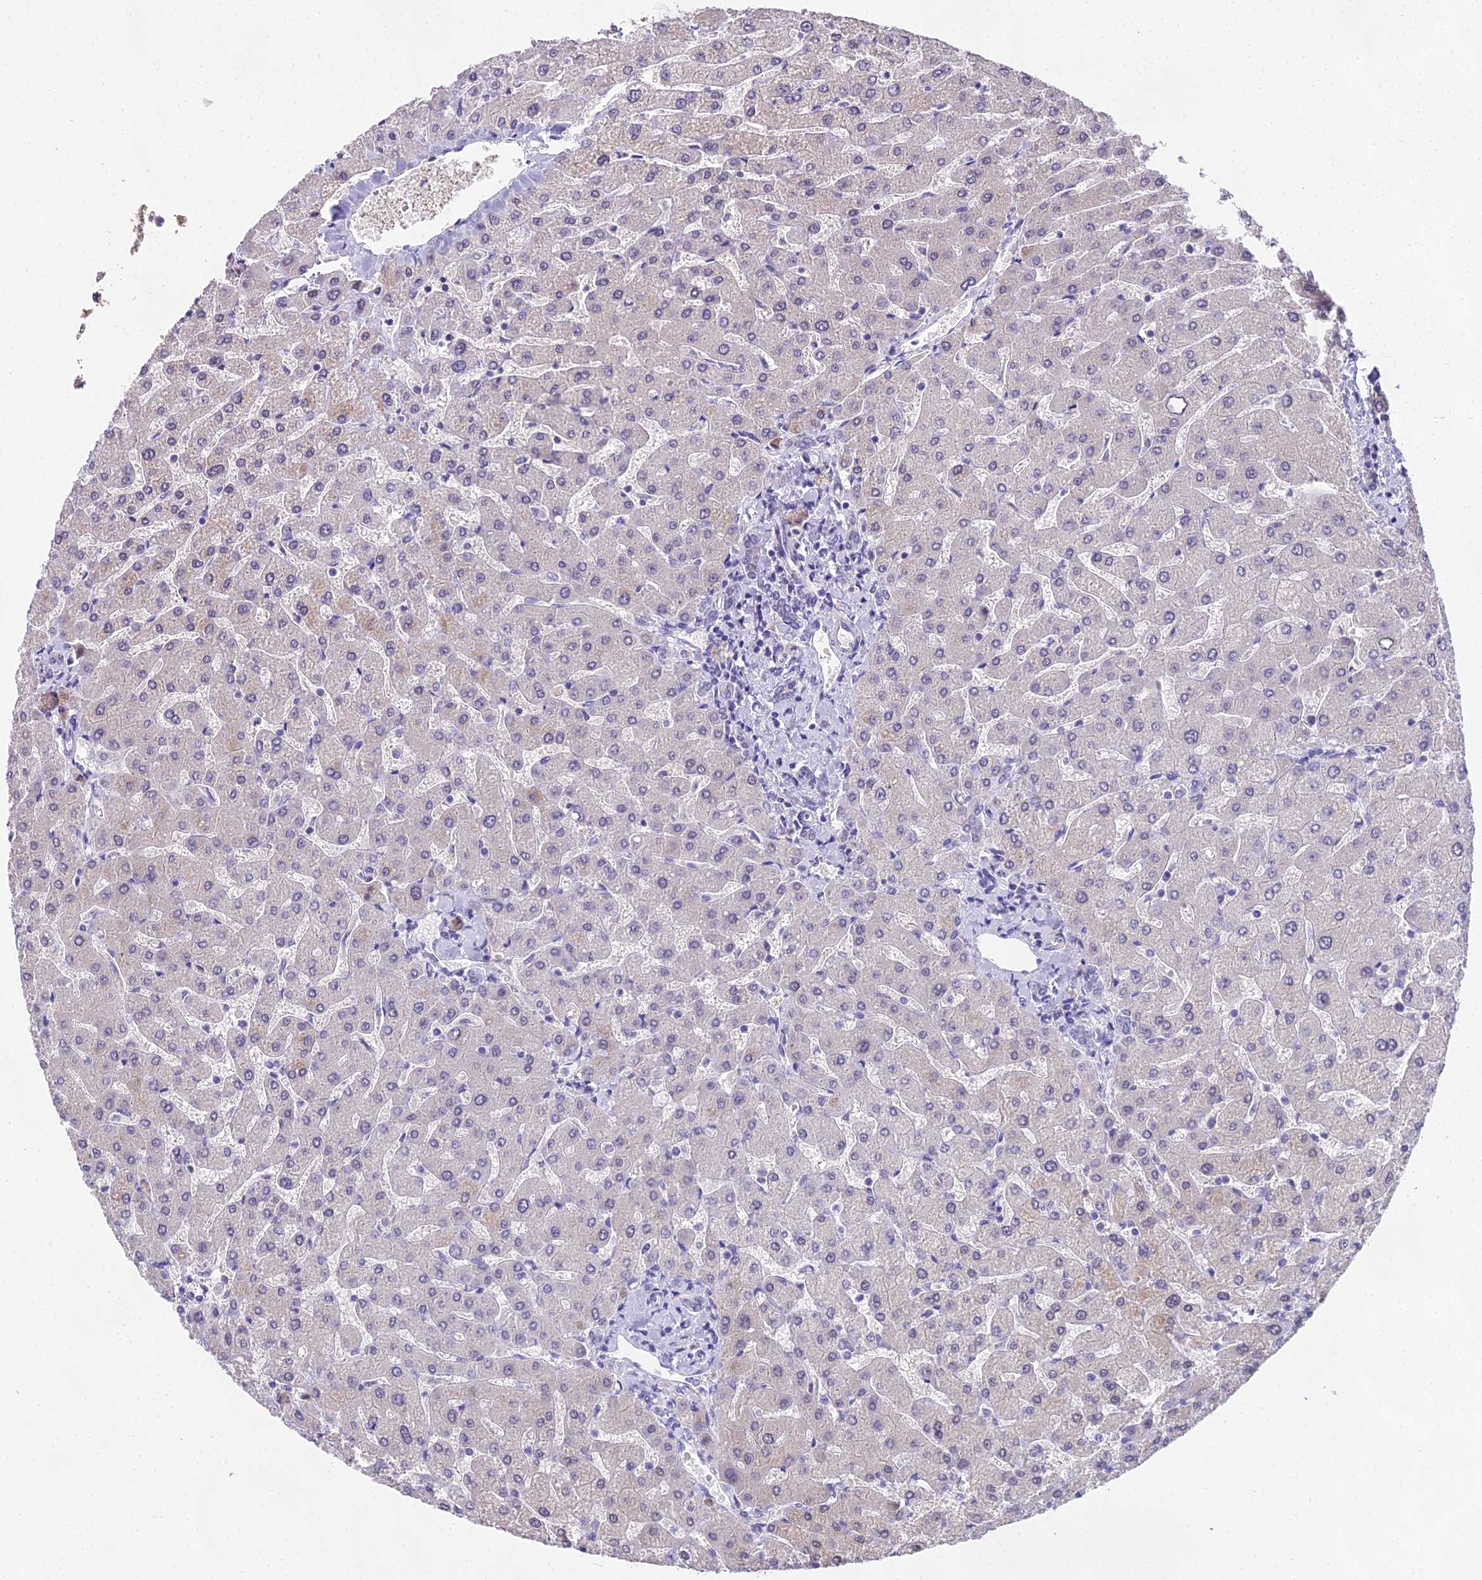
{"staining": {"intensity": "negative", "quantity": "none", "location": "none"}, "tissue": "liver", "cell_type": "Cholangiocytes", "image_type": "normal", "snomed": [{"axis": "morphology", "description": "Normal tissue, NOS"}, {"axis": "topography", "description": "Liver"}], "caption": "DAB (3,3'-diaminobenzidine) immunohistochemical staining of unremarkable liver shows no significant staining in cholangiocytes.", "gene": "MAT2A", "patient": {"sex": "male", "age": 55}}